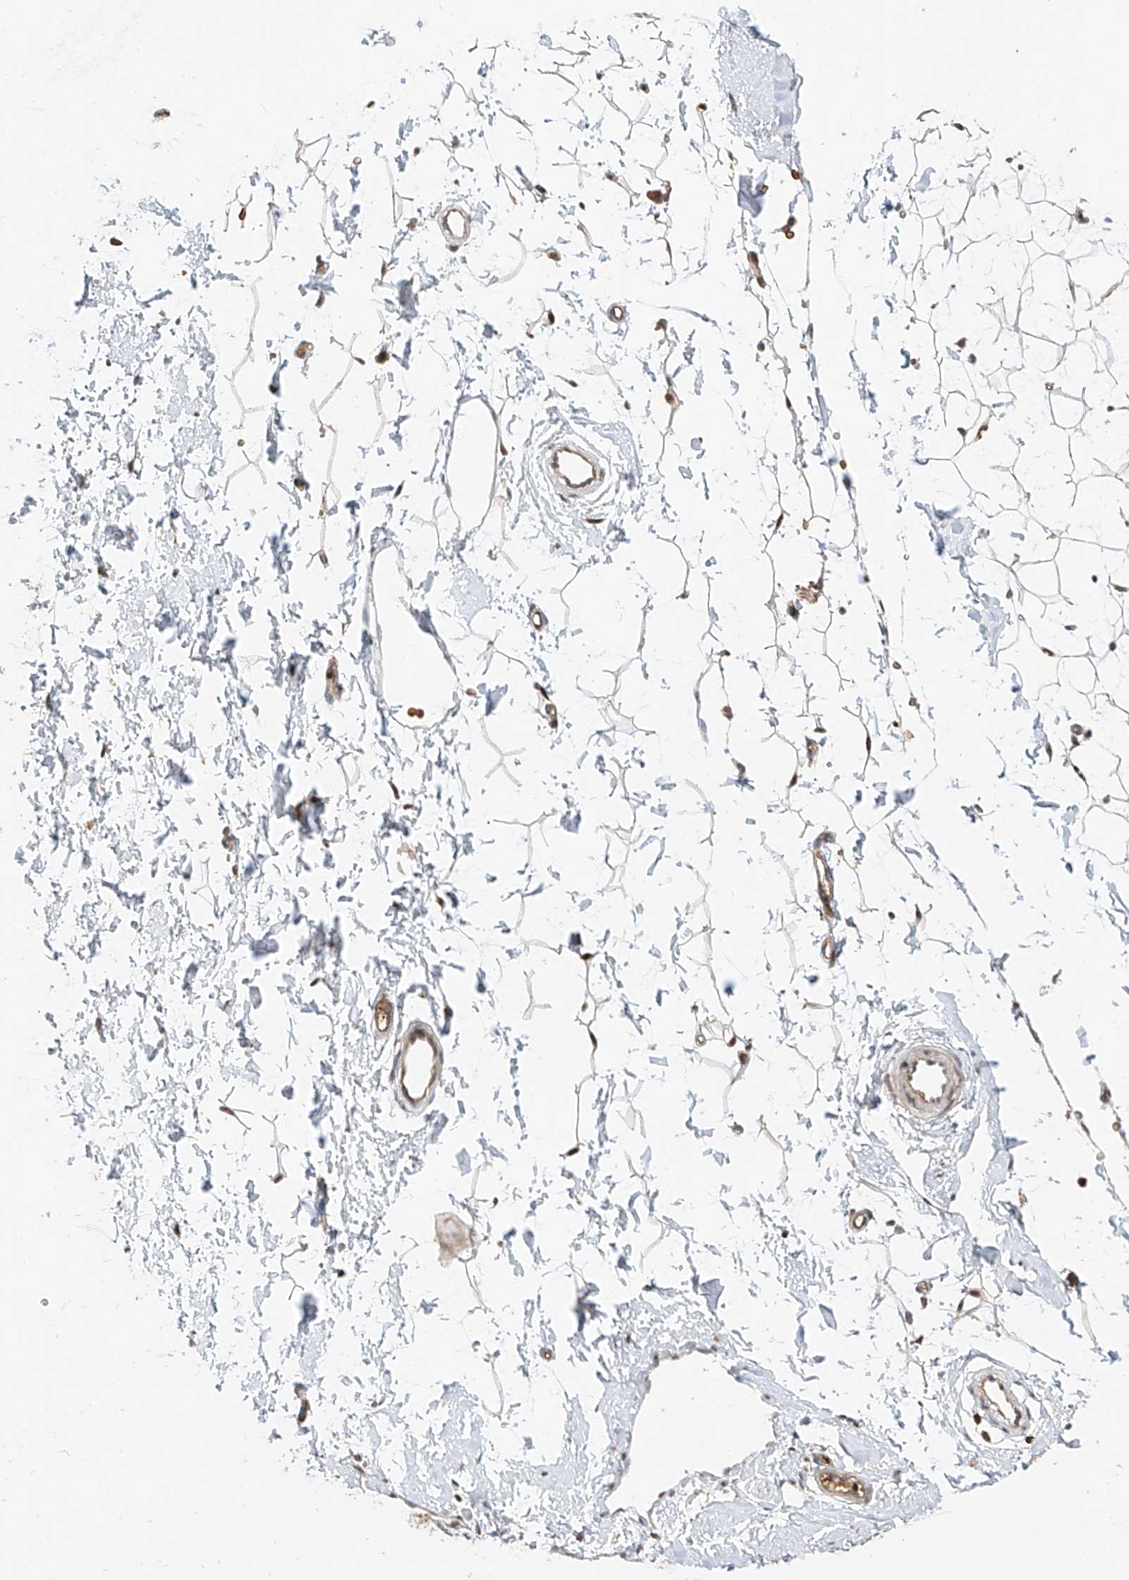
{"staining": {"intensity": "weak", "quantity": ">75%", "location": "cytoplasmic/membranous"}, "tissue": "adipose tissue", "cell_type": "Adipocytes", "image_type": "normal", "snomed": [{"axis": "morphology", "description": "Normal tissue, NOS"}, {"axis": "topography", "description": "Breast"}], "caption": "Immunohistochemical staining of benign adipose tissue reveals weak cytoplasmic/membranous protein positivity in approximately >75% of adipocytes.", "gene": "CEP162", "patient": {"sex": "female", "age": 23}}